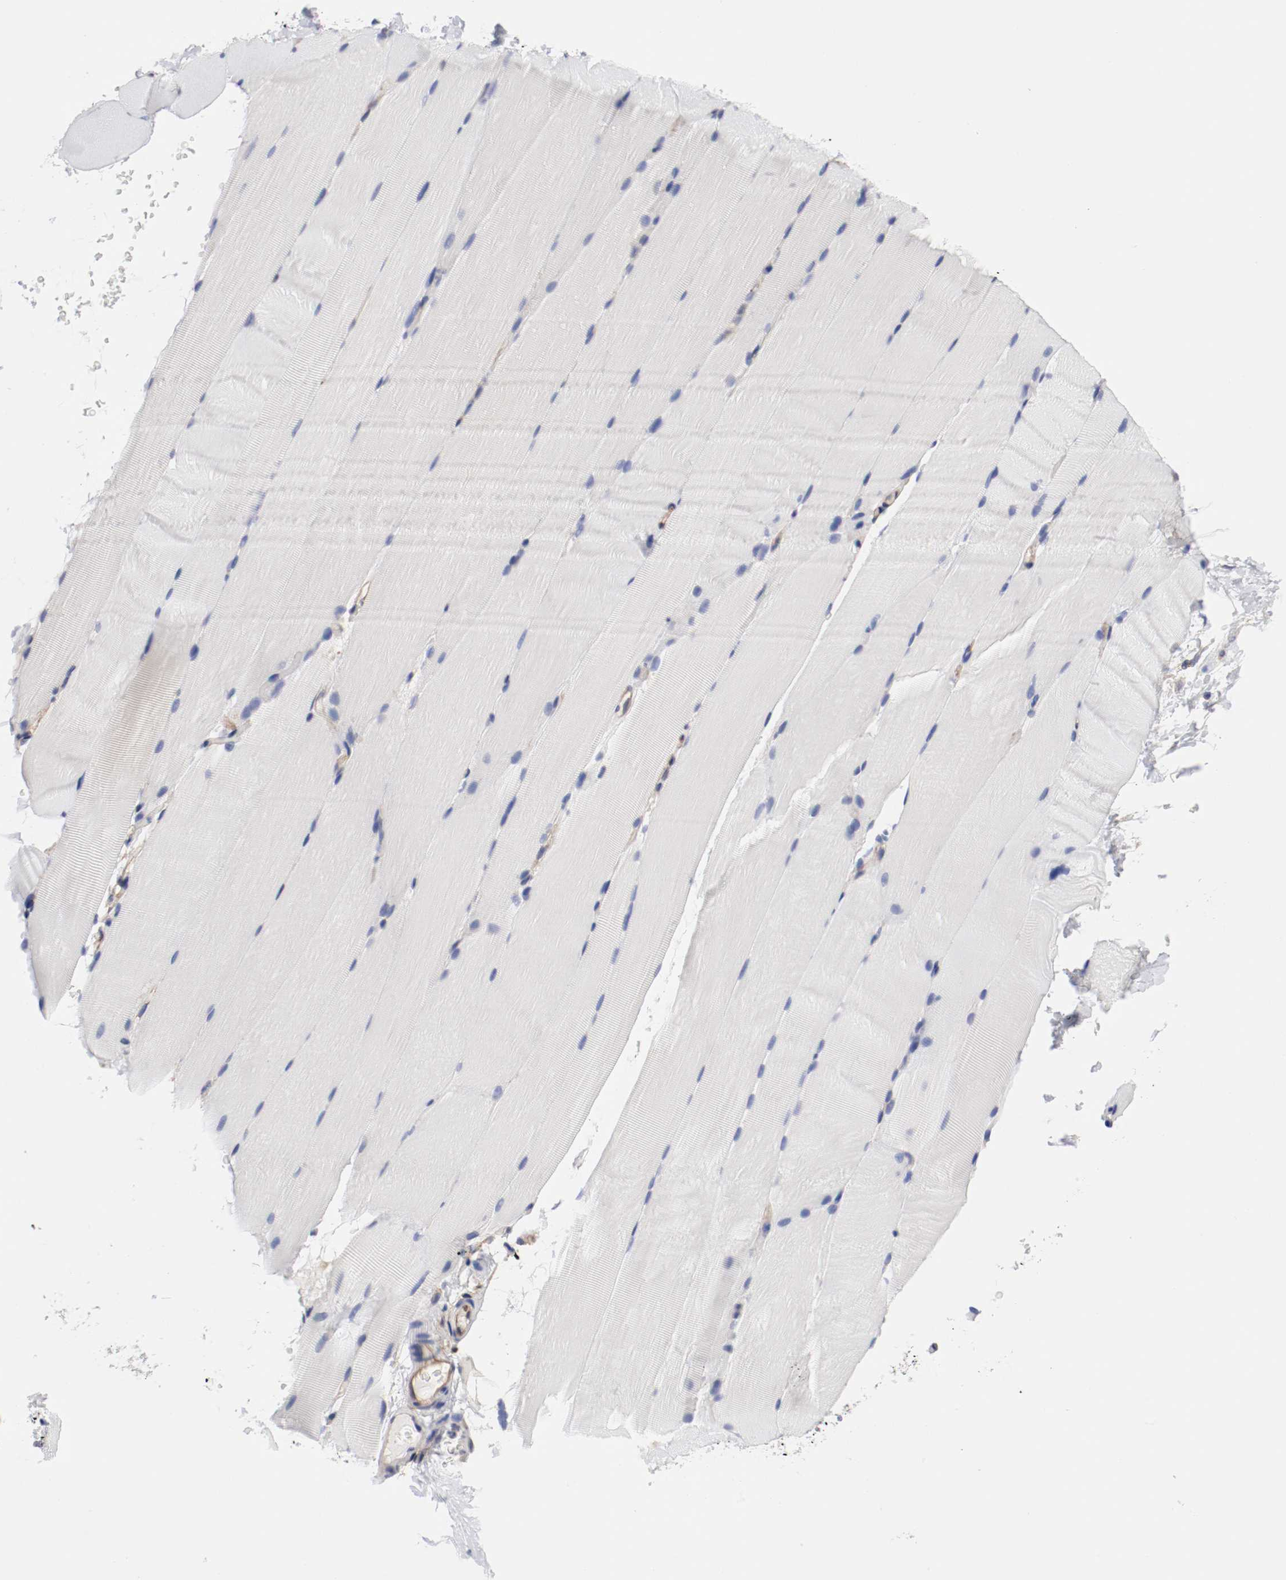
{"staining": {"intensity": "negative", "quantity": "none", "location": "none"}, "tissue": "skeletal muscle", "cell_type": "Myocytes", "image_type": "normal", "snomed": [{"axis": "morphology", "description": "Normal tissue, NOS"}, {"axis": "topography", "description": "Skeletal muscle"}, {"axis": "topography", "description": "Parathyroid gland"}], "caption": "Immunohistochemistry image of normal skeletal muscle: skeletal muscle stained with DAB (3,3'-diaminobenzidine) demonstrates no significant protein expression in myocytes. The staining was performed using DAB to visualize the protein expression in brown, while the nuclei were stained in blue with hematoxylin (Magnification: 20x).", "gene": "IFITM1", "patient": {"sex": "female", "age": 37}}